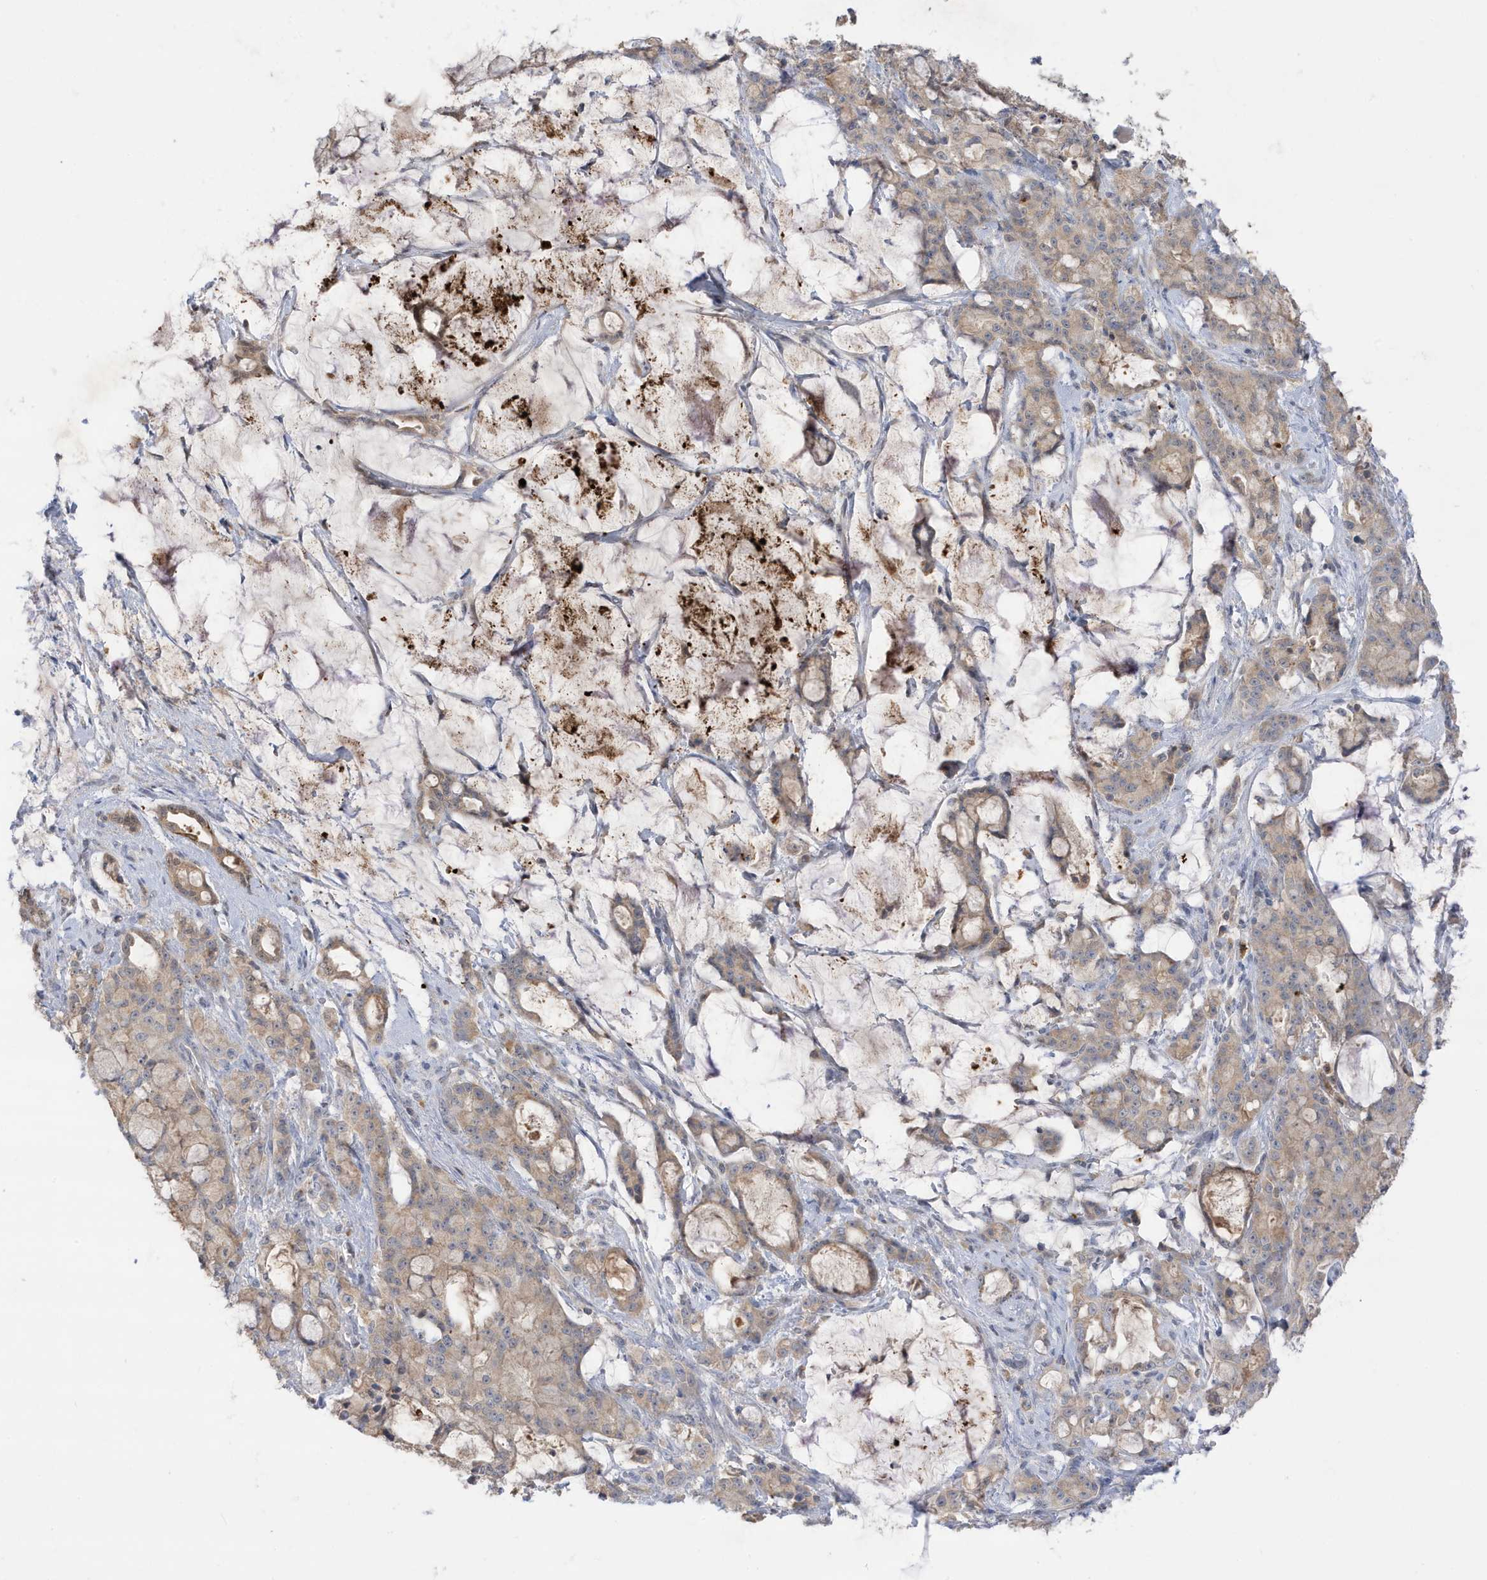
{"staining": {"intensity": "moderate", "quantity": "25%-75%", "location": "cytoplasmic/membranous"}, "tissue": "pancreatic cancer", "cell_type": "Tumor cells", "image_type": "cancer", "snomed": [{"axis": "morphology", "description": "Adenocarcinoma, NOS"}, {"axis": "topography", "description": "Pancreas"}], "caption": "DAB (3,3'-diaminobenzidine) immunohistochemical staining of pancreatic adenocarcinoma reveals moderate cytoplasmic/membranous protein staining in approximately 25%-75% of tumor cells.", "gene": "NPPC", "patient": {"sex": "female", "age": 73}}